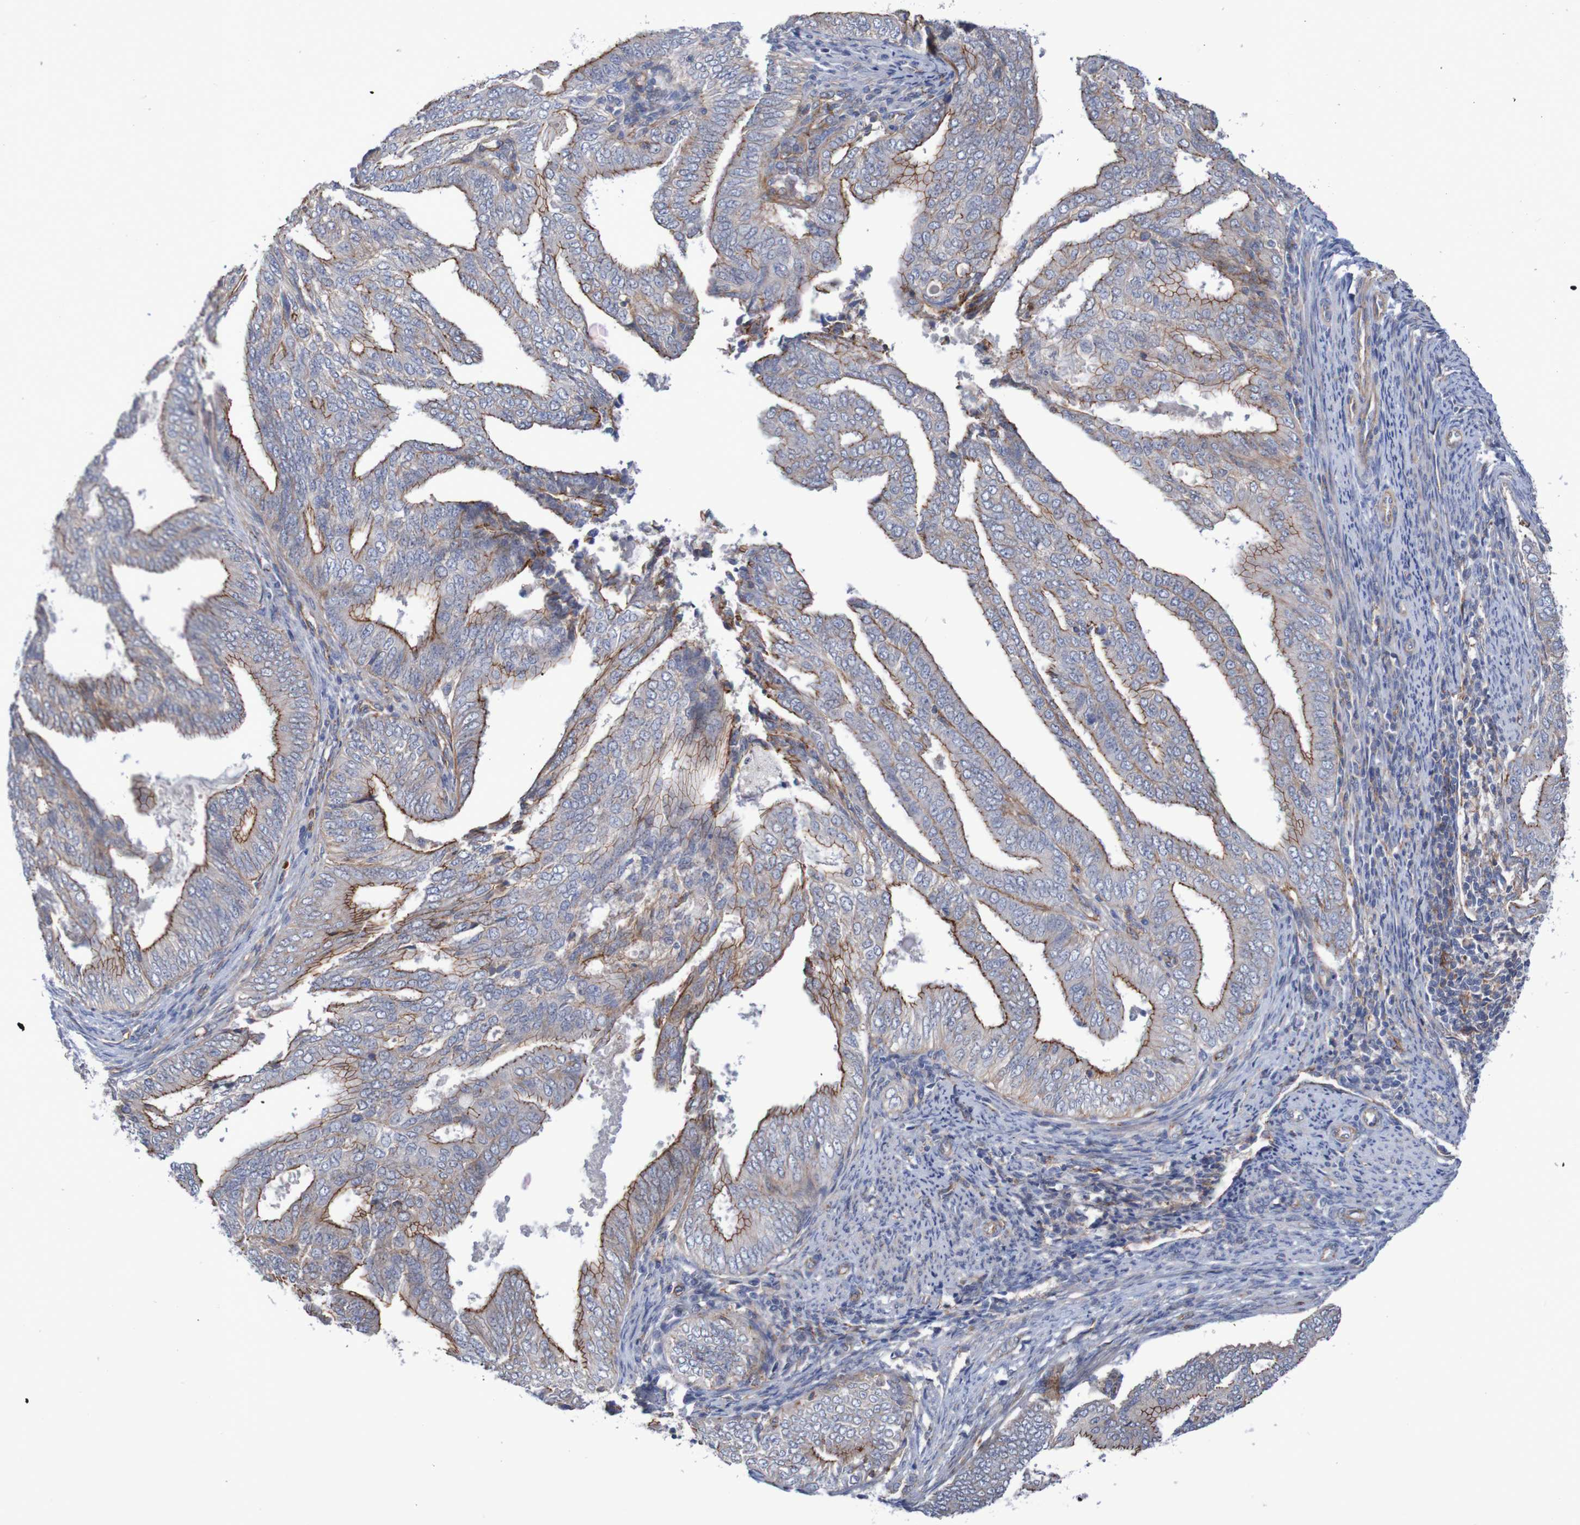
{"staining": {"intensity": "moderate", "quantity": "25%-75%", "location": "cytoplasmic/membranous"}, "tissue": "endometrial cancer", "cell_type": "Tumor cells", "image_type": "cancer", "snomed": [{"axis": "morphology", "description": "Adenocarcinoma, NOS"}, {"axis": "topography", "description": "Endometrium"}], "caption": "The immunohistochemical stain highlights moderate cytoplasmic/membranous positivity in tumor cells of endometrial cancer (adenocarcinoma) tissue.", "gene": "NECTIN2", "patient": {"sex": "female", "age": 58}}